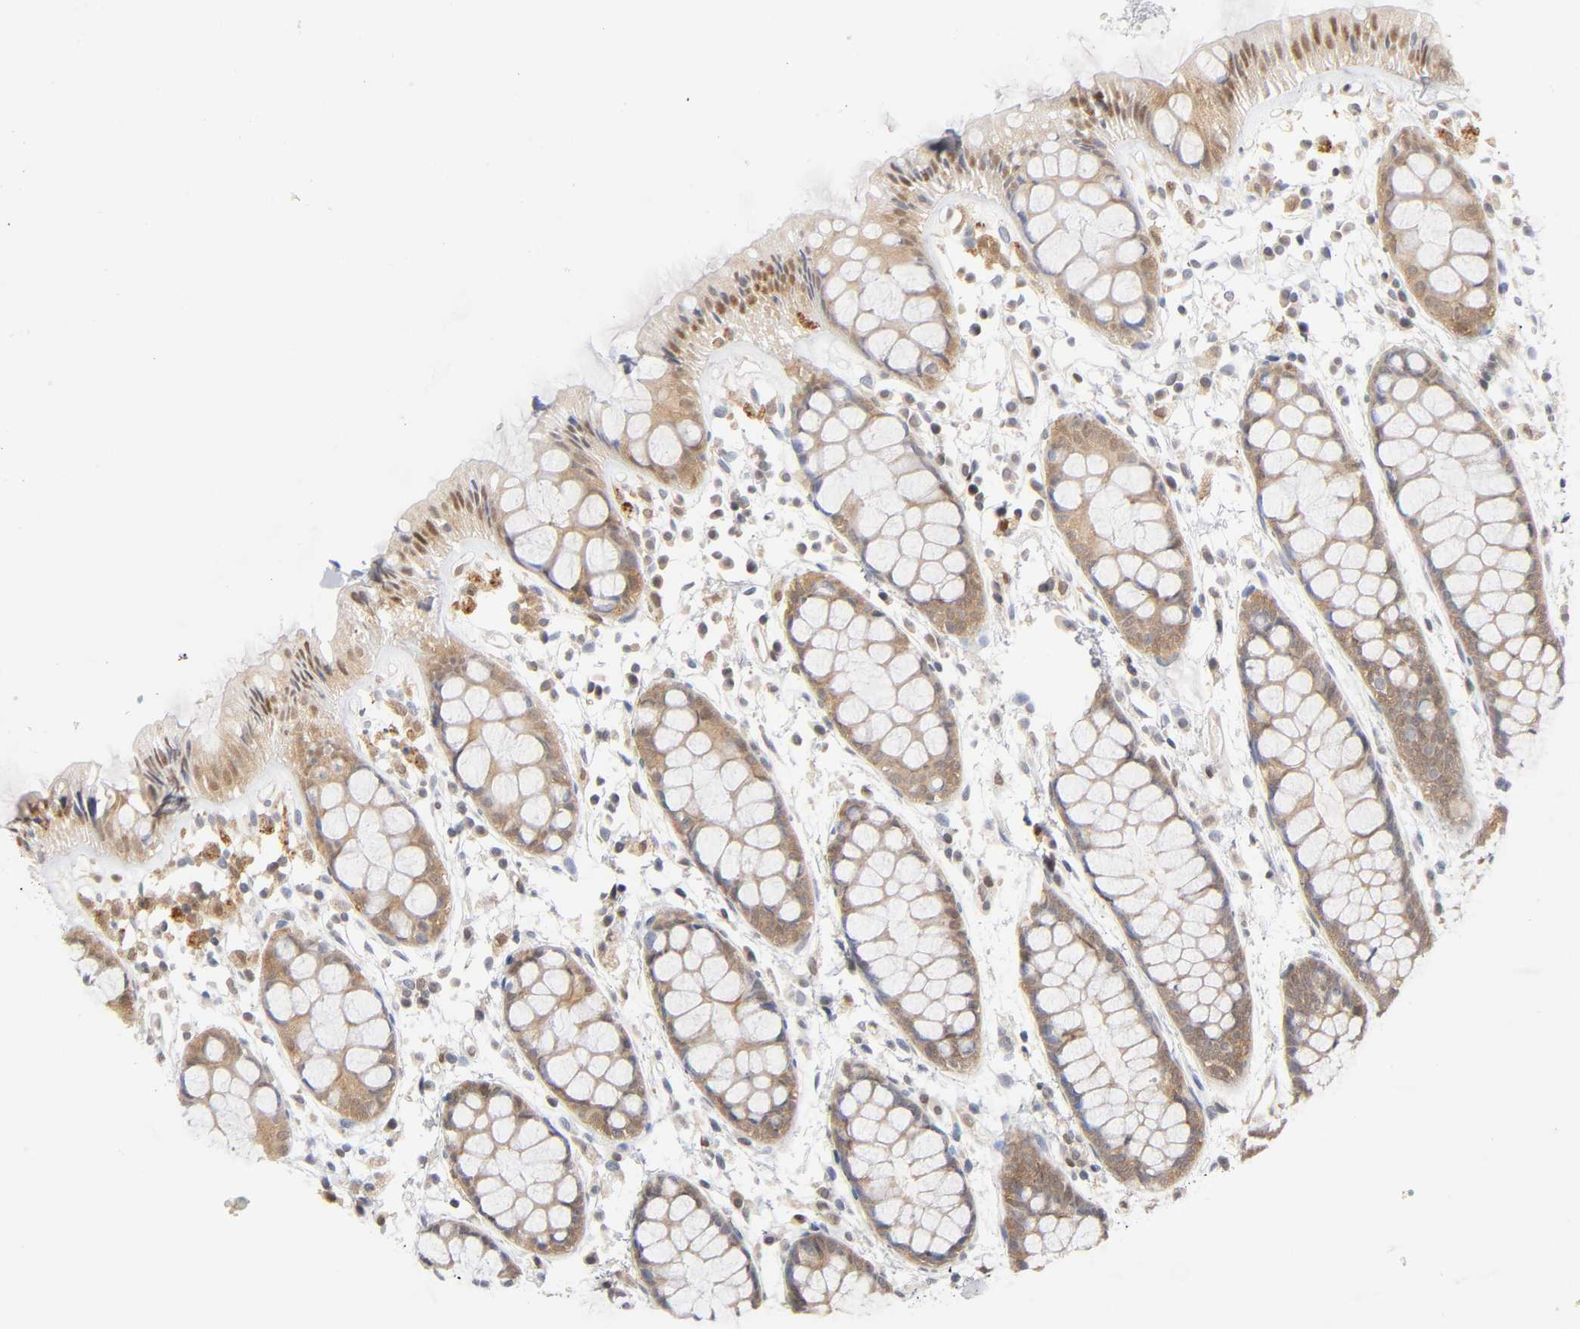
{"staining": {"intensity": "moderate", "quantity": ">75%", "location": "cytoplasmic/membranous"}, "tissue": "rectum", "cell_type": "Glandular cells", "image_type": "normal", "snomed": [{"axis": "morphology", "description": "Normal tissue, NOS"}, {"axis": "topography", "description": "Rectum"}], "caption": "IHC of unremarkable human rectum displays medium levels of moderate cytoplasmic/membranous positivity in about >75% of glandular cells.", "gene": "DFFB", "patient": {"sex": "female", "age": 66}}